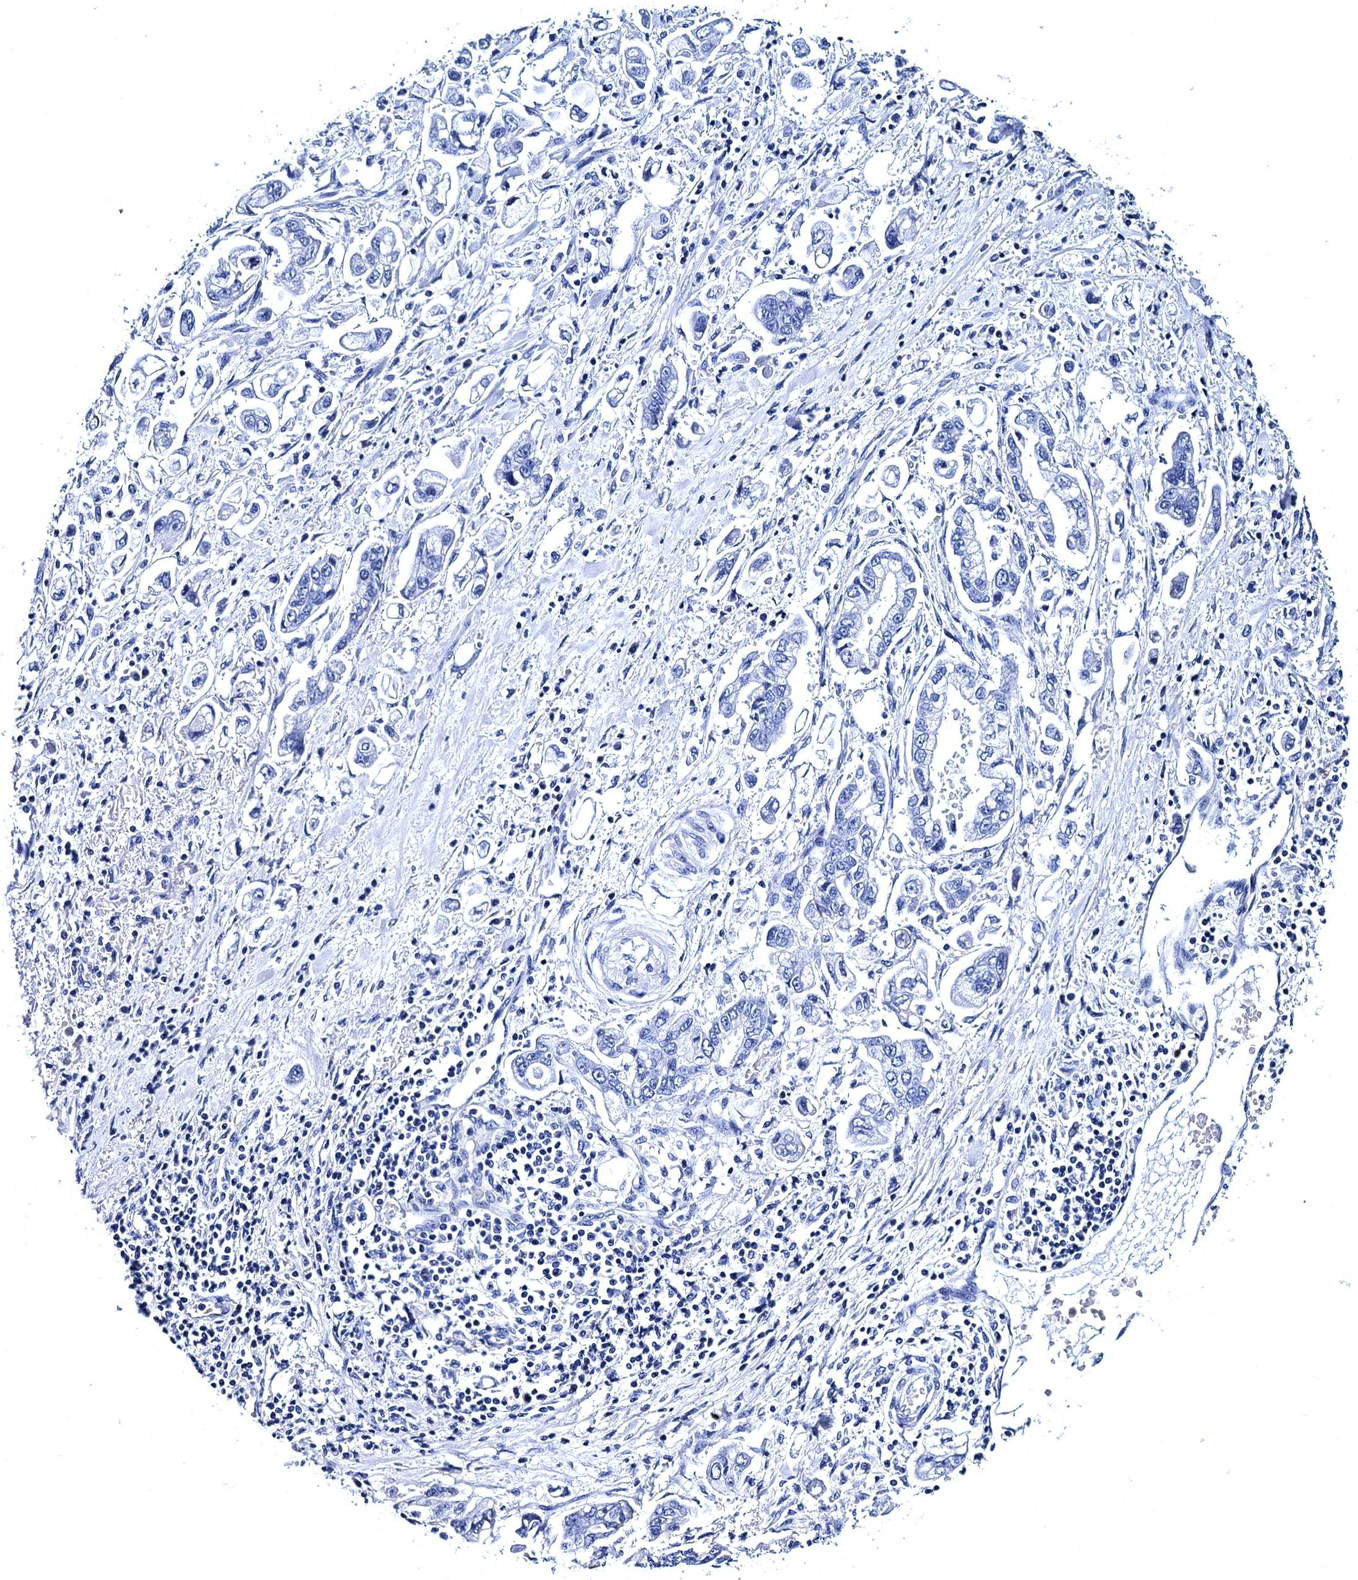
{"staining": {"intensity": "negative", "quantity": "none", "location": "none"}, "tissue": "stomach cancer", "cell_type": "Tumor cells", "image_type": "cancer", "snomed": [{"axis": "morphology", "description": "Adenocarcinoma, NOS"}, {"axis": "topography", "description": "Stomach"}], "caption": "Immunohistochemistry (IHC) histopathology image of neoplastic tissue: human adenocarcinoma (stomach) stained with DAB (3,3'-diaminobenzidine) displays no significant protein staining in tumor cells. The staining was performed using DAB (3,3'-diaminobenzidine) to visualize the protein expression in brown, while the nuclei were stained in blue with hematoxylin (Magnification: 20x).", "gene": "MYBPC3", "patient": {"sex": "male", "age": 62}}